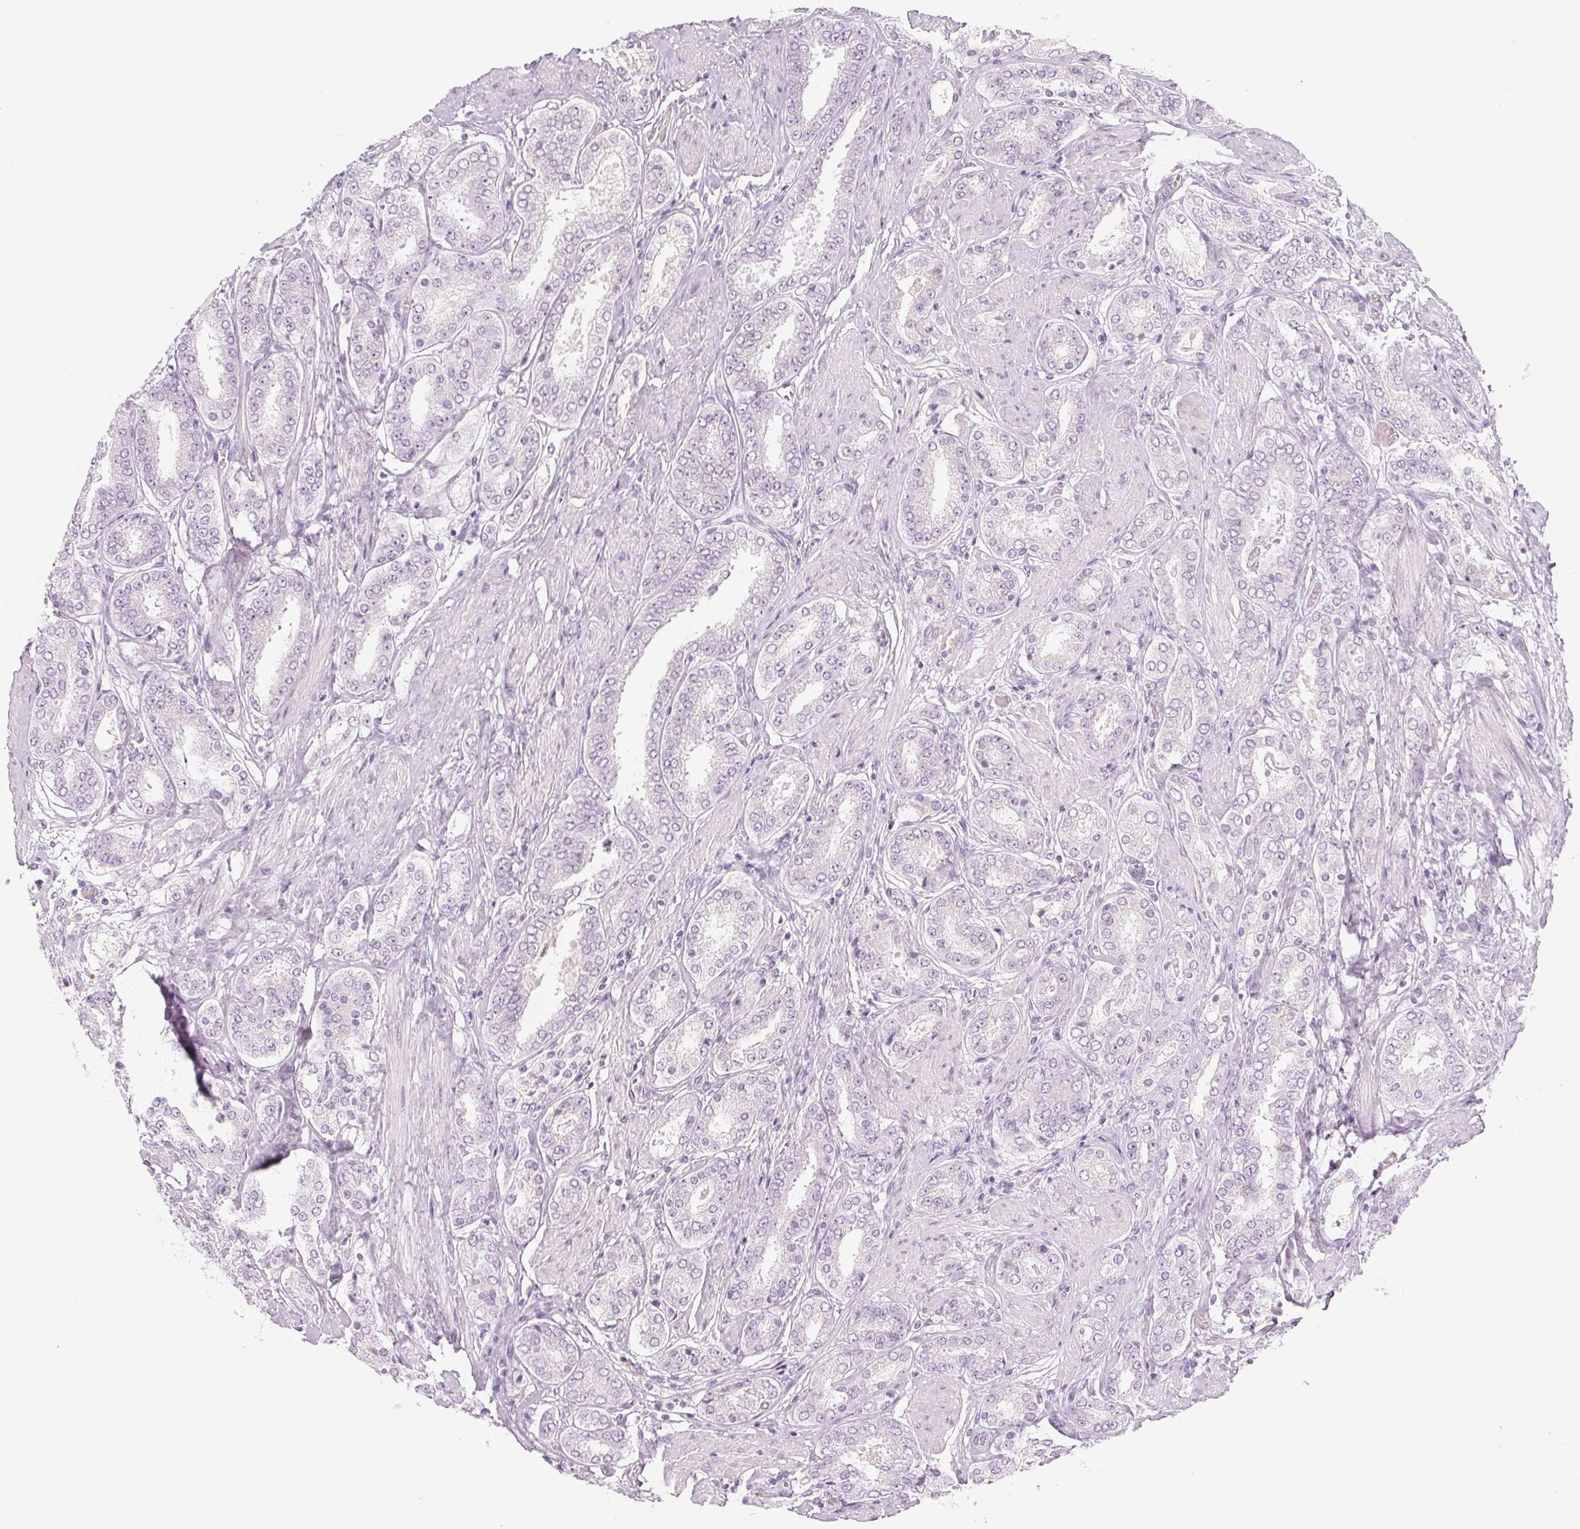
{"staining": {"intensity": "negative", "quantity": "none", "location": "none"}, "tissue": "prostate cancer", "cell_type": "Tumor cells", "image_type": "cancer", "snomed": [{"axis": "morphology", "description": "Adenocarcinoma, High grade"}, {"axis": "topography", "description": "Prostate"}], "caption": "Immunohistochemistry (IHC) histopathology image of neoplastic tissue: human prostate high-grade adenocarcinoma stained with DAB (3,3'-diaminobenzidine) demonstrates no significant protein staining in tumor cells. (DAB immunohistochemistry (IHC) with hematoxylin counter stain).", "gene": "EHHADH", "patient": {"sex": "male", "age": 63}}